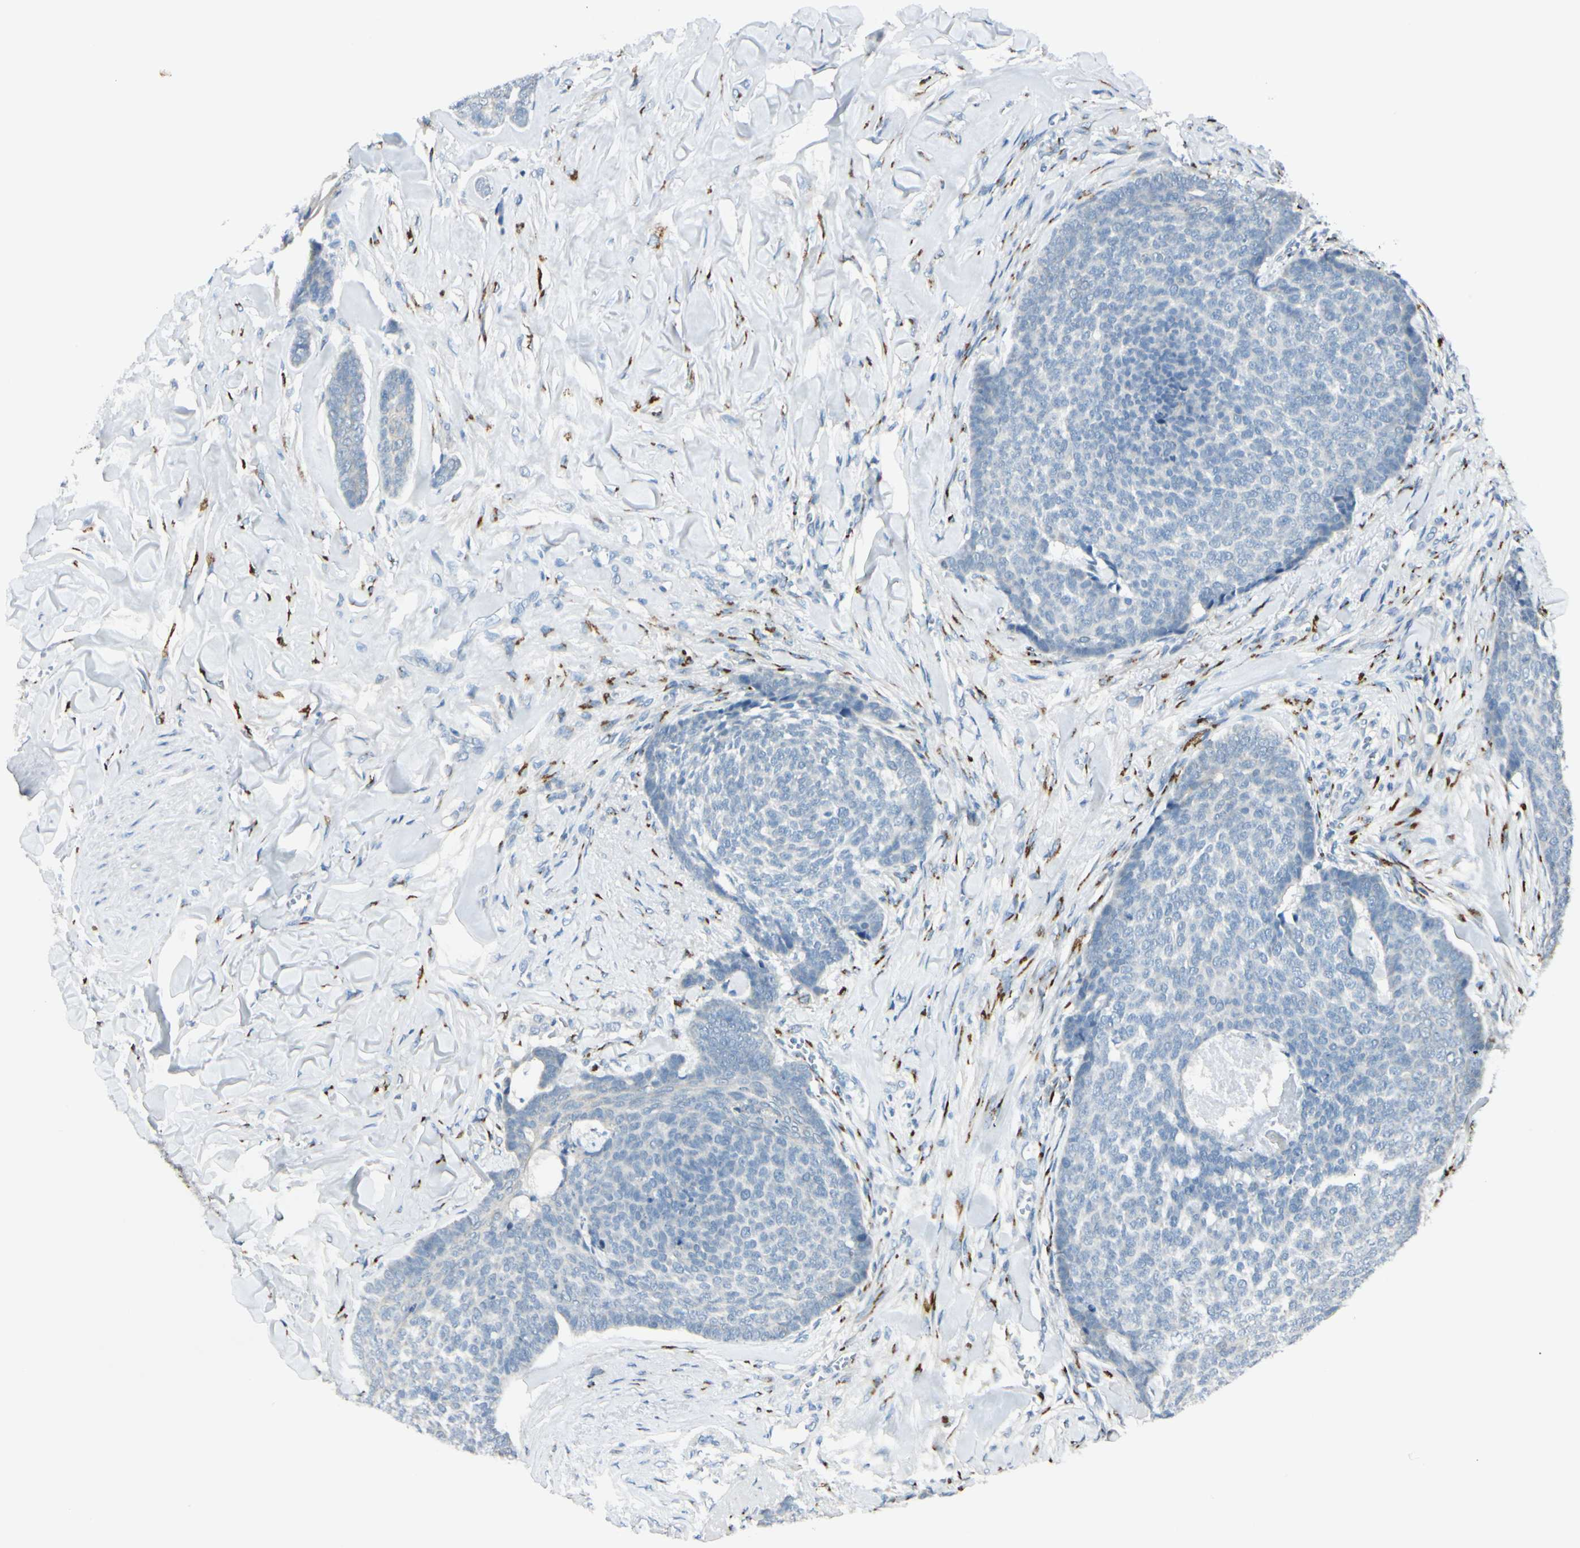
{"staining": {"intensity": "negative", "quantity": "none", "location": "none"}, "tissue": "skin cancer", "cell_type": "Tumor cells", "image_type": "cancer", "snomed": [{"axis": "morphology", "description": "Basal cell carcinoma"}, {"axis": "topography", "description": "Skin"}], "caption": "DAB (3,3'-diaminobenzidine) immunohistochemical staining of human skin basal cell carcinoma shows no significant staining in tumor cells.", "gene": "GALNT5", "patient": {"sex": "male", "age": 84}}